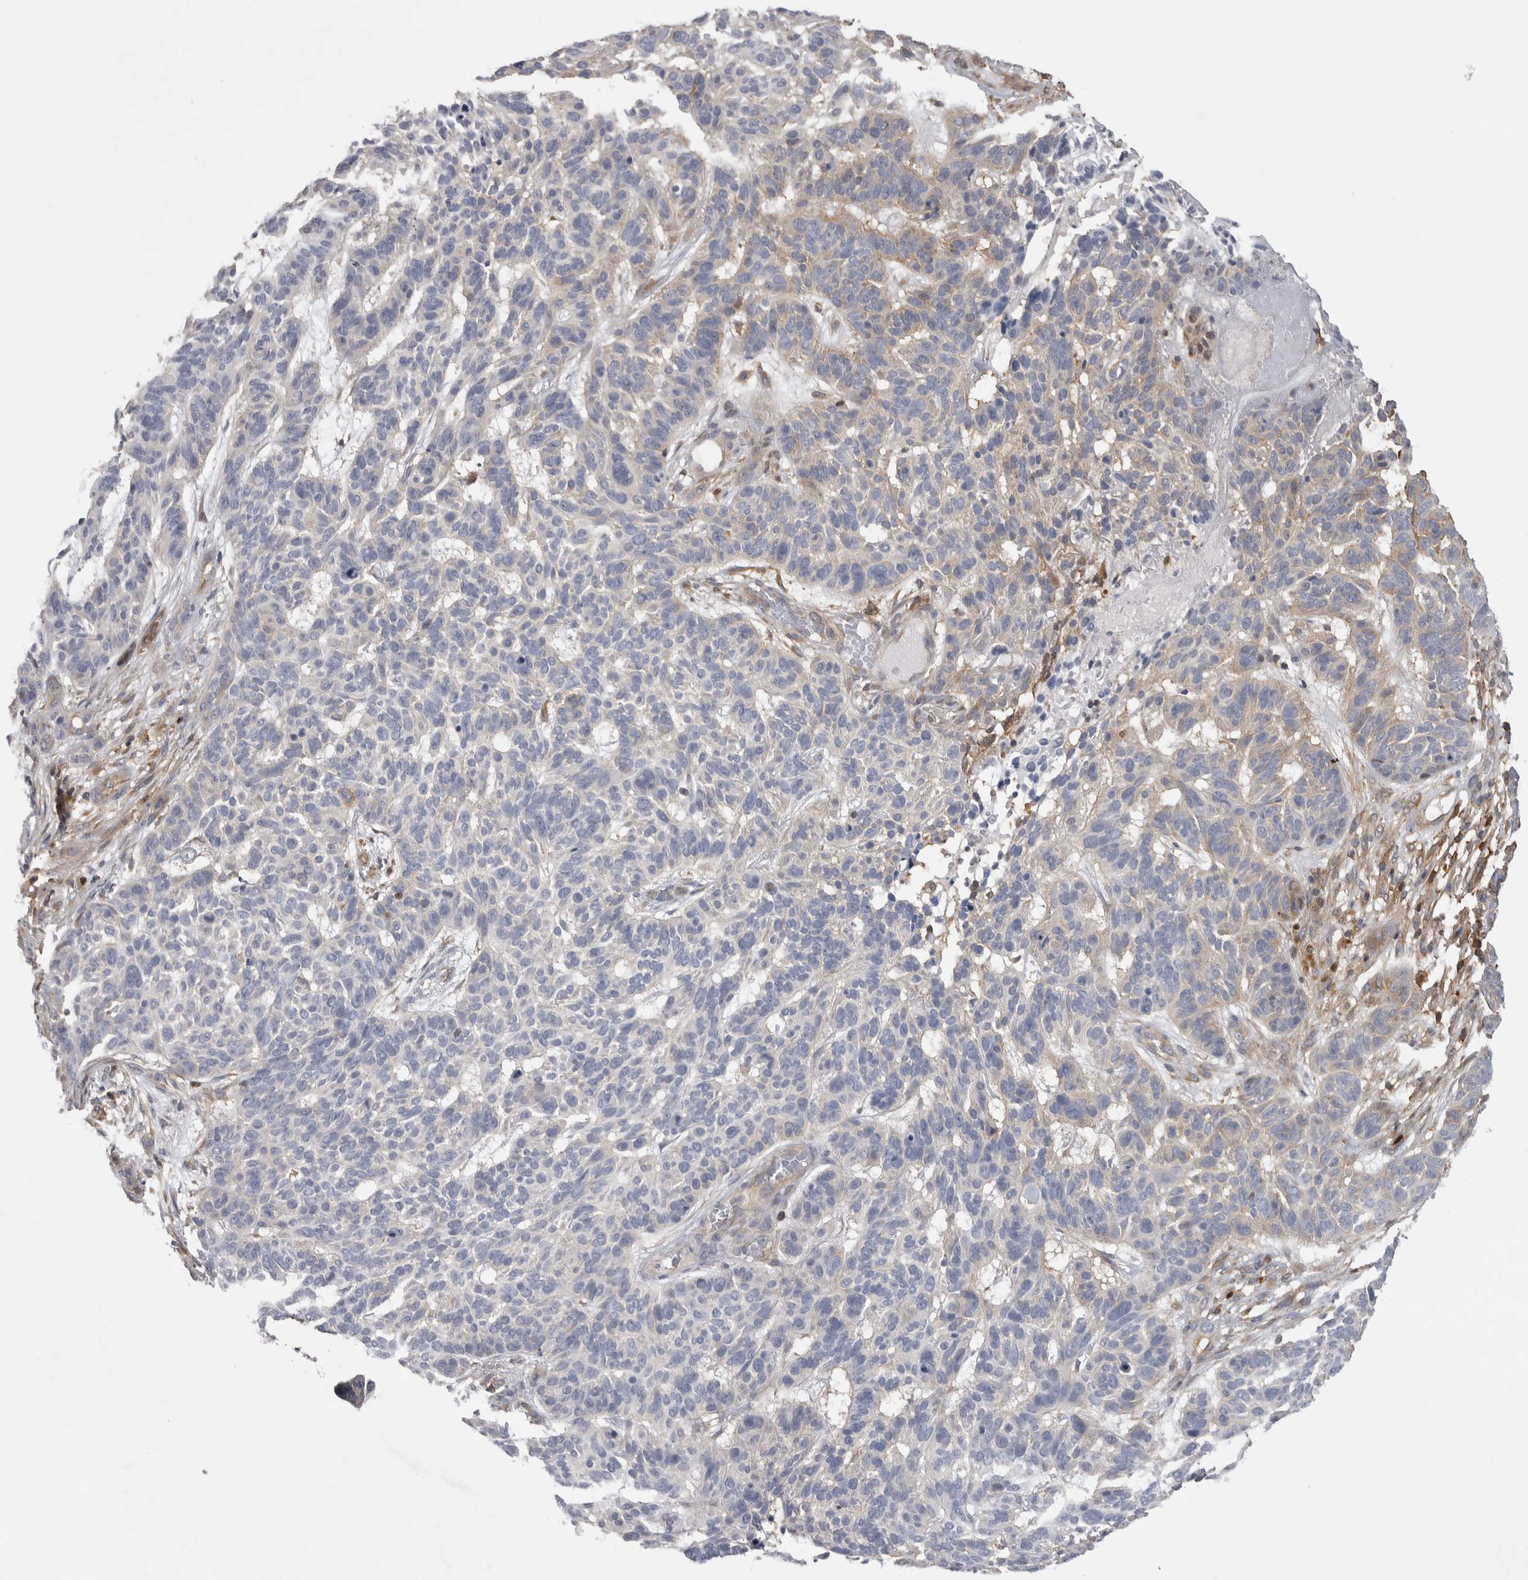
{"staining": {"intensity": "negative", "quantity": "none", "location": "none"}, "tissue": "skin cancer", "cell_type": "Tumor cells", "image_type": "cancer", "snomed": [{"axis": "morphology", "description": "Basal cell carcinoma"}, {"axis": "topography", "description": "Skin"}], "caption": "IHC of human basal cell carcinoma (skin) displays no positivity in tumor cells.", "gene": "NFKB2", "patient": {"sex": "male", "age": 85}}